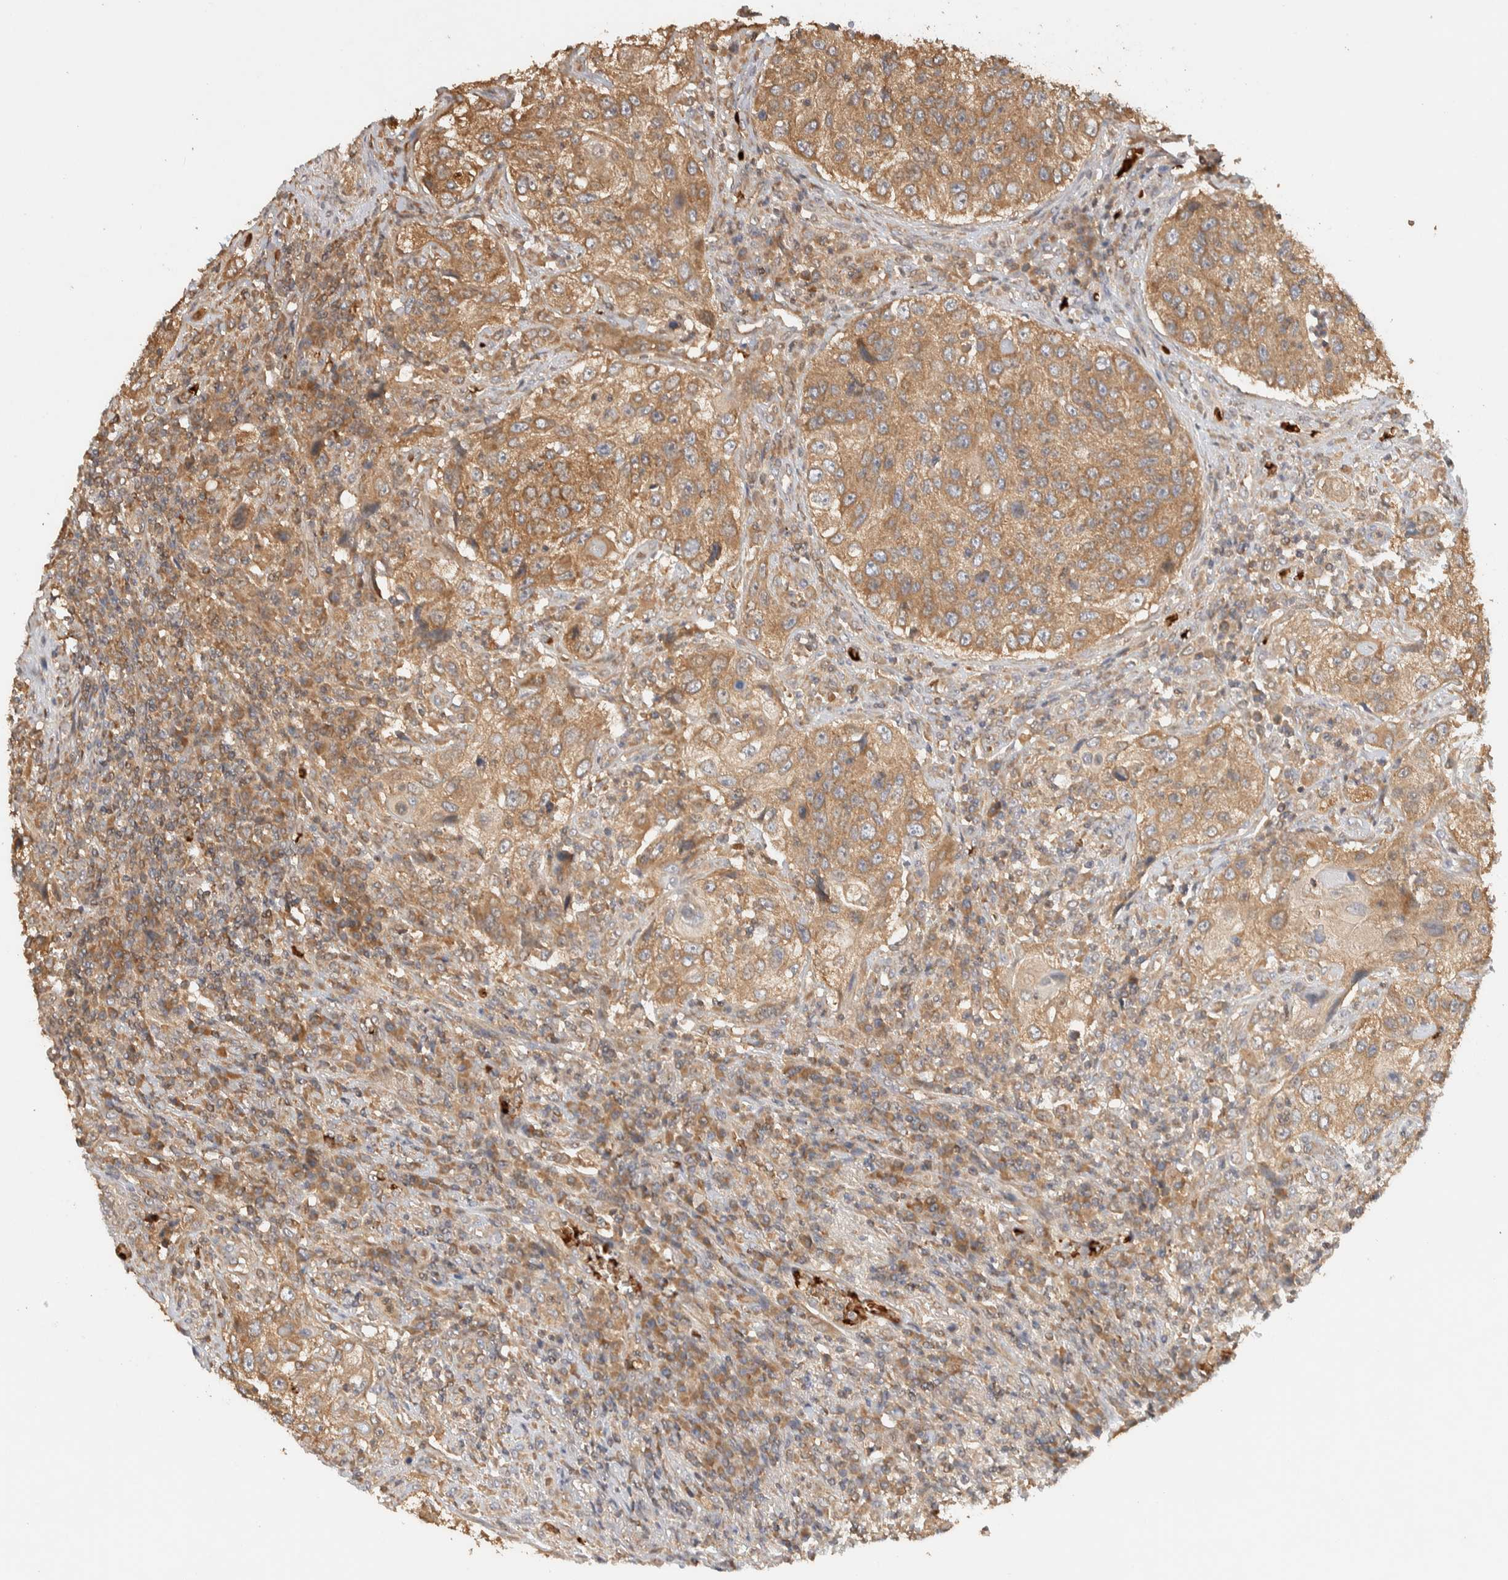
{"staining": {"intensity": "moderate", "quantity": ">75%", "location": "cytoplasmic/membranous"}, "tissue": "urothelial cancer", "cell_type": "Tumor cells", "image_type": "cancer", "snomed": [{"axis": "morphology", "description": "Urothelial carcinoma, High grade"}, {"axis": "topography", "description": "Urinary bladder"}], "caption": "Protein expression analysis of high-grade urothelial carcinoma reveals moderate cytoplasmic/membranous staining in about >75% of tumor cells. (DAB (3,3'-diaminobenzidine) = brown stain, brightfield microscopy at high magnification).", "gene": "TTI2", "patient": {"sex": "female", "age": 60}}